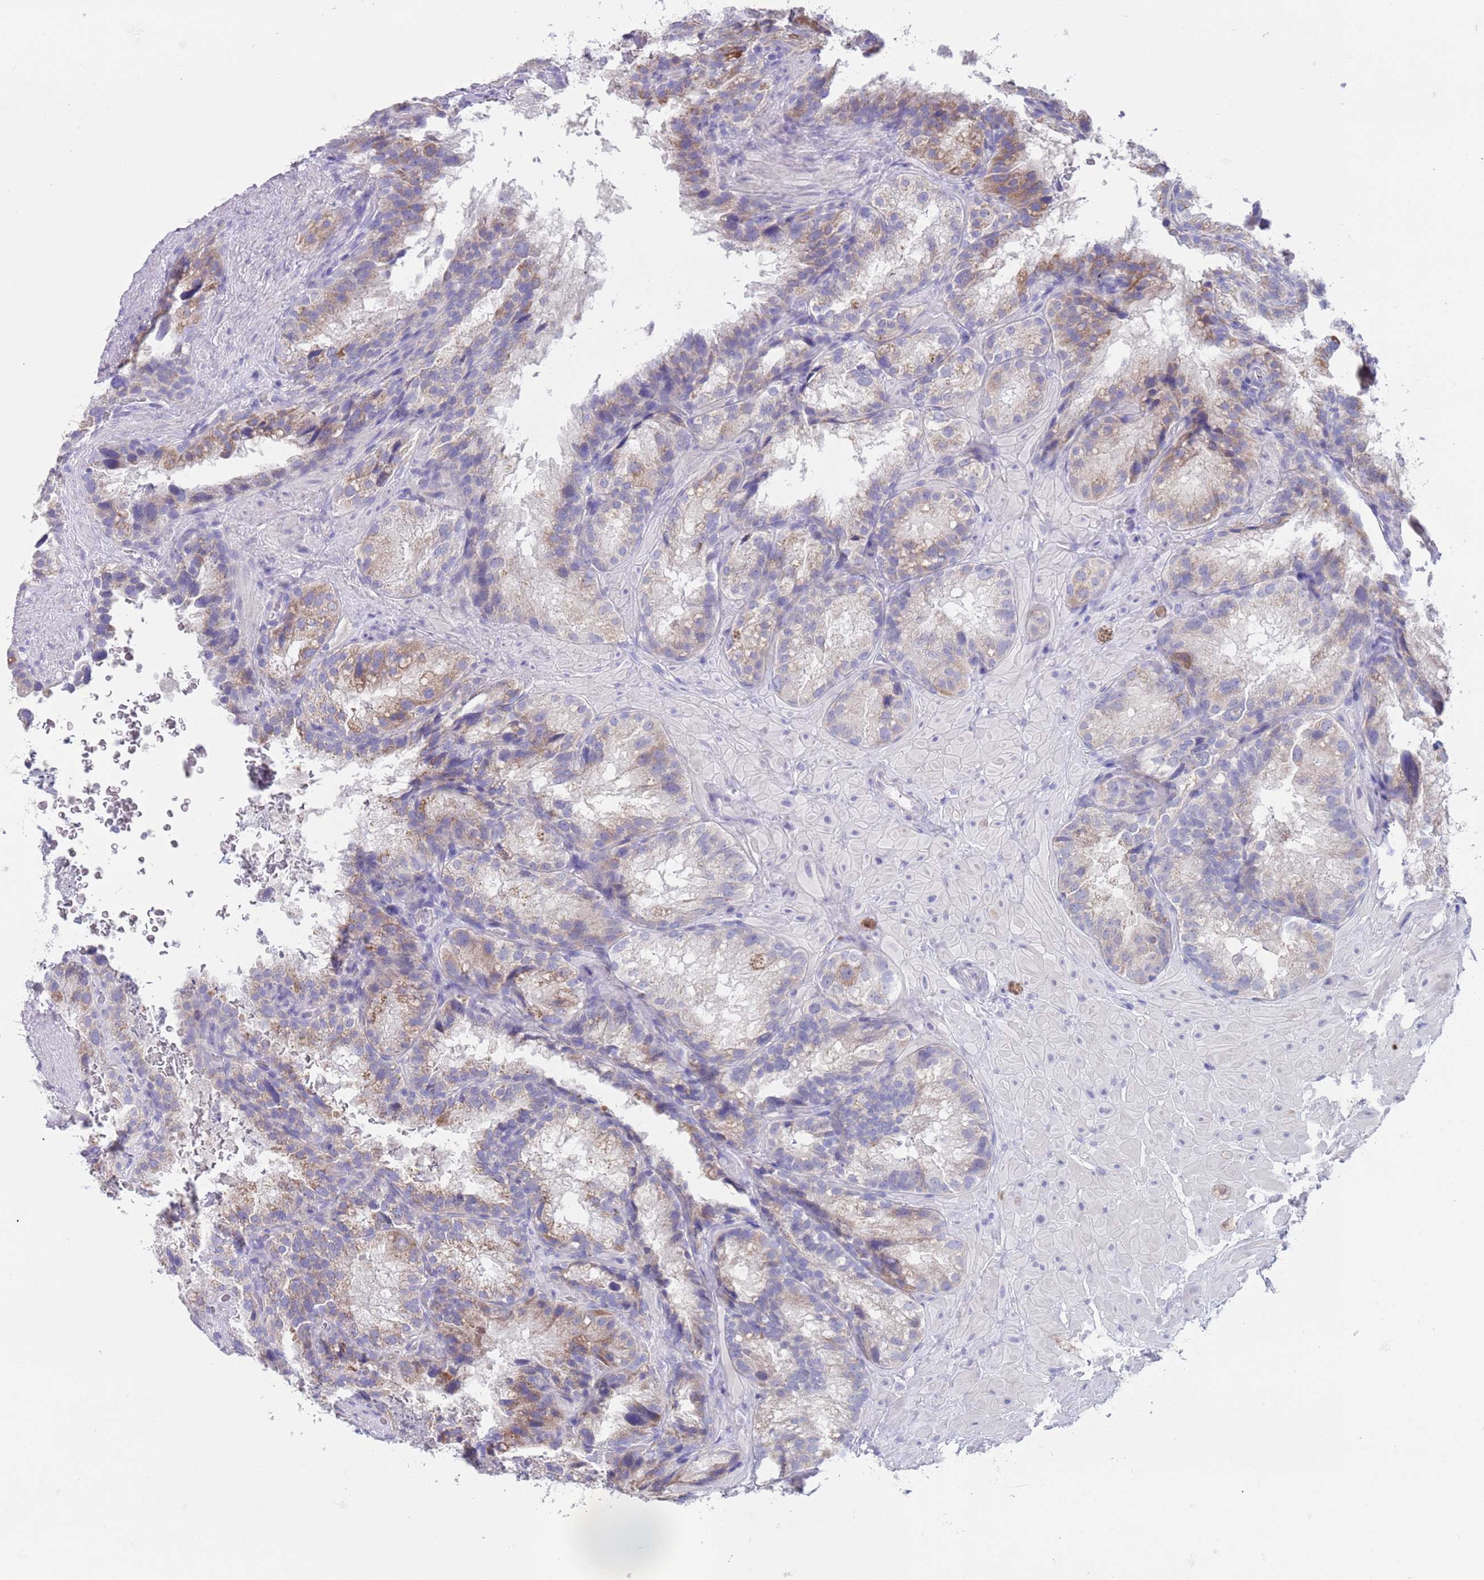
{"staining": {"intensity": "weak", "quantity": "<25%", "location": "cytoplasmic/membranous"}, "tissue": "seminal vesicle", "cell_type": "Glandular cells", "image_type": "normal", "snomed": [{"axis": "morphology", "description": "Normal tissue, NOS"}, {"axis": "topography", "description": "Seminal veicle"}], "caption": "Glandular cells show no significant expression in unremarkable seminal vesicle. (DAB IHC with hematoxylin counter stain).", "gene": "SPIRE2", "patient": {"sex": "male", "age": 58}}